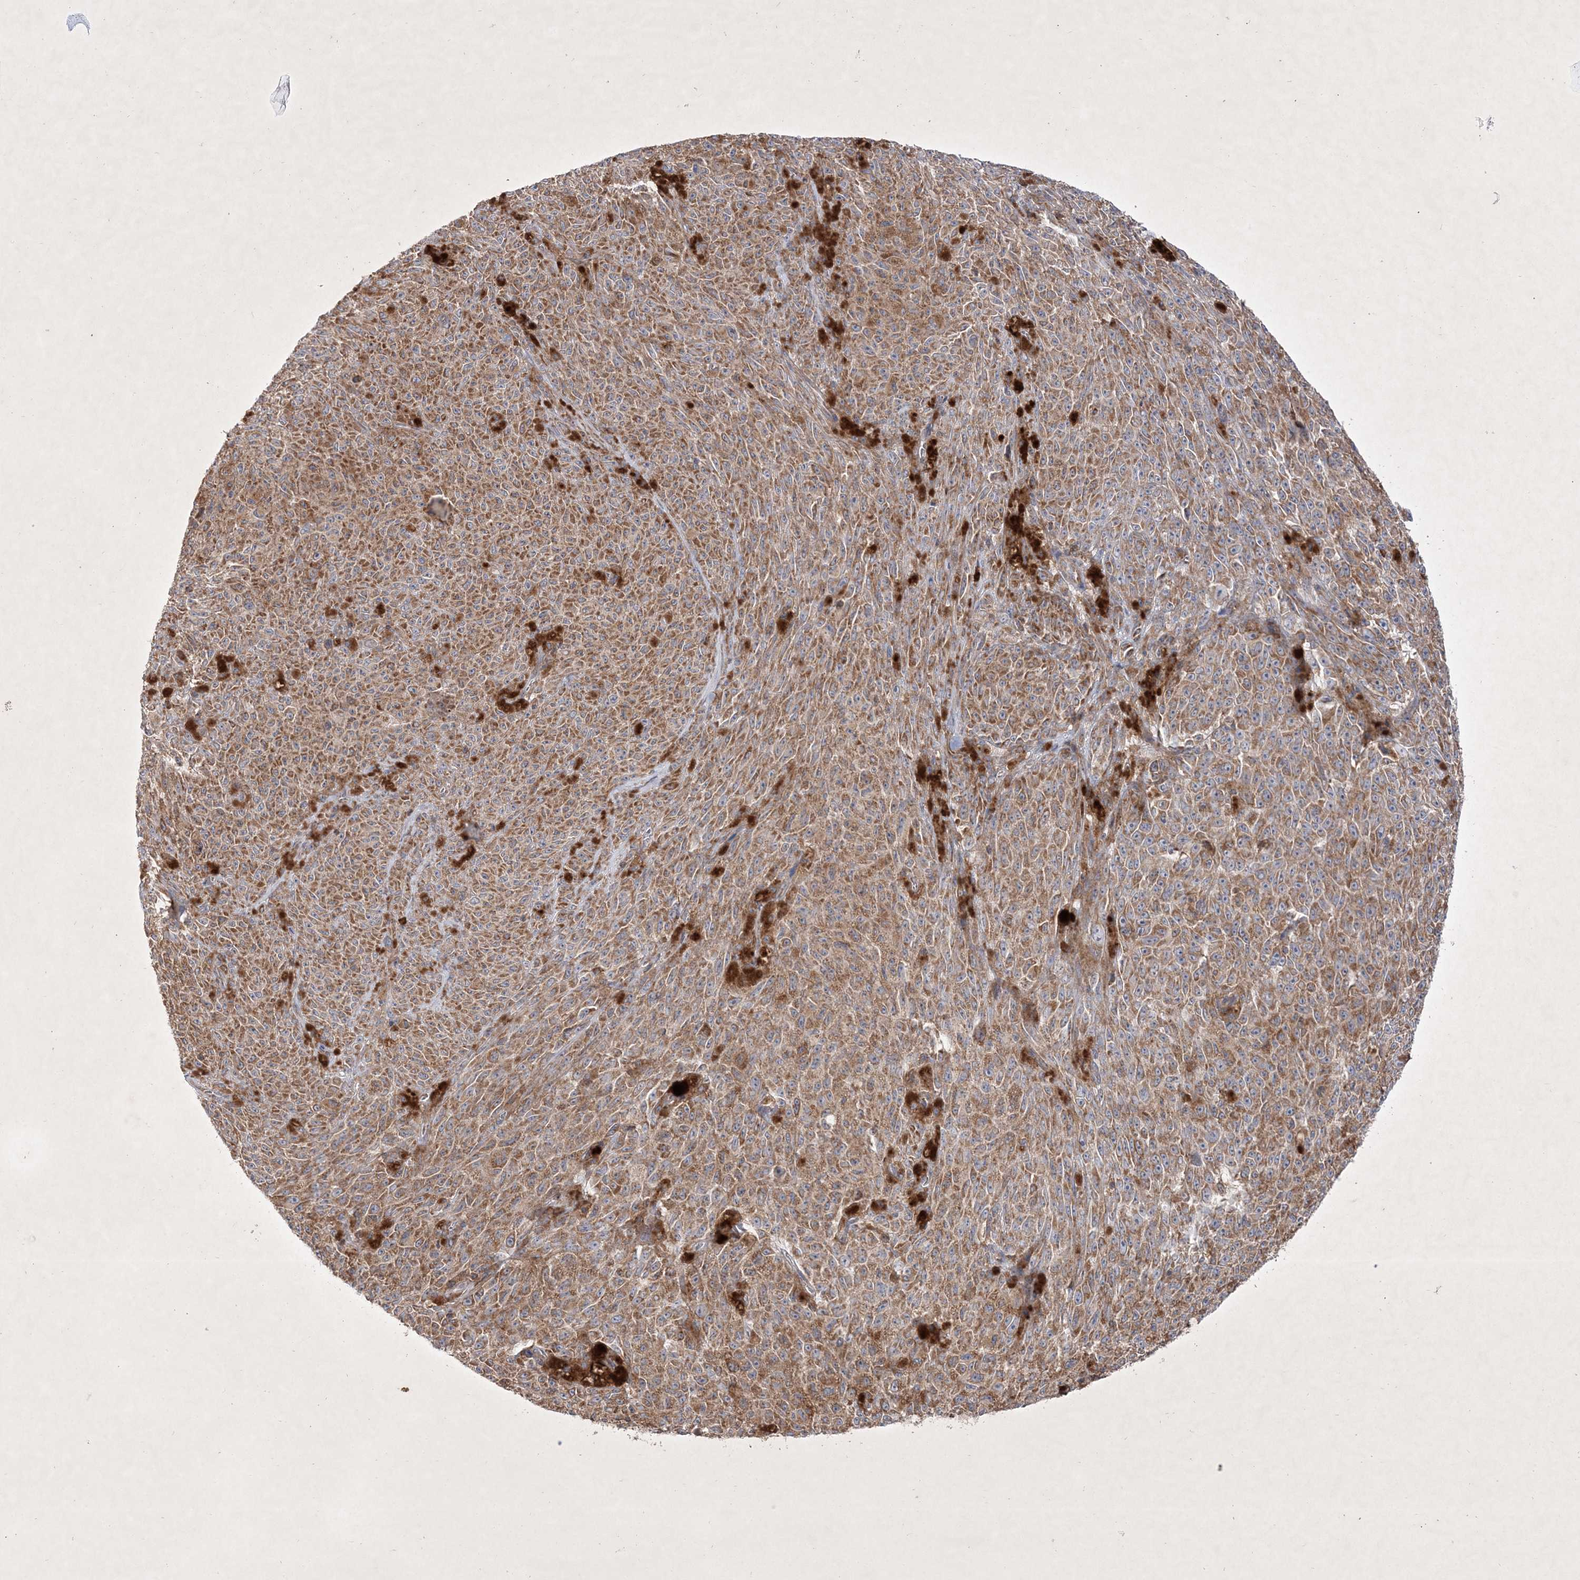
{"staining": {"intensity": "moderate", "quantity": ">75%", "location": "cytoplasmic/membranous"}, "tissue": "melanoma", "cell_type": "Tumor cells", "image_type": "cancer", "snomed": [{"axis": "morphology", "description": "Malignant melanoma, NOS"}, {"axis": "topography", "description": "Skin"}], "caption": "A micrograph of melanoma stained for a protein shows moderate cytoplasmic/membranous brown staining in tumor cells.", "gene": "OPA1", "patient": {"sex": "female", "age": 82}}